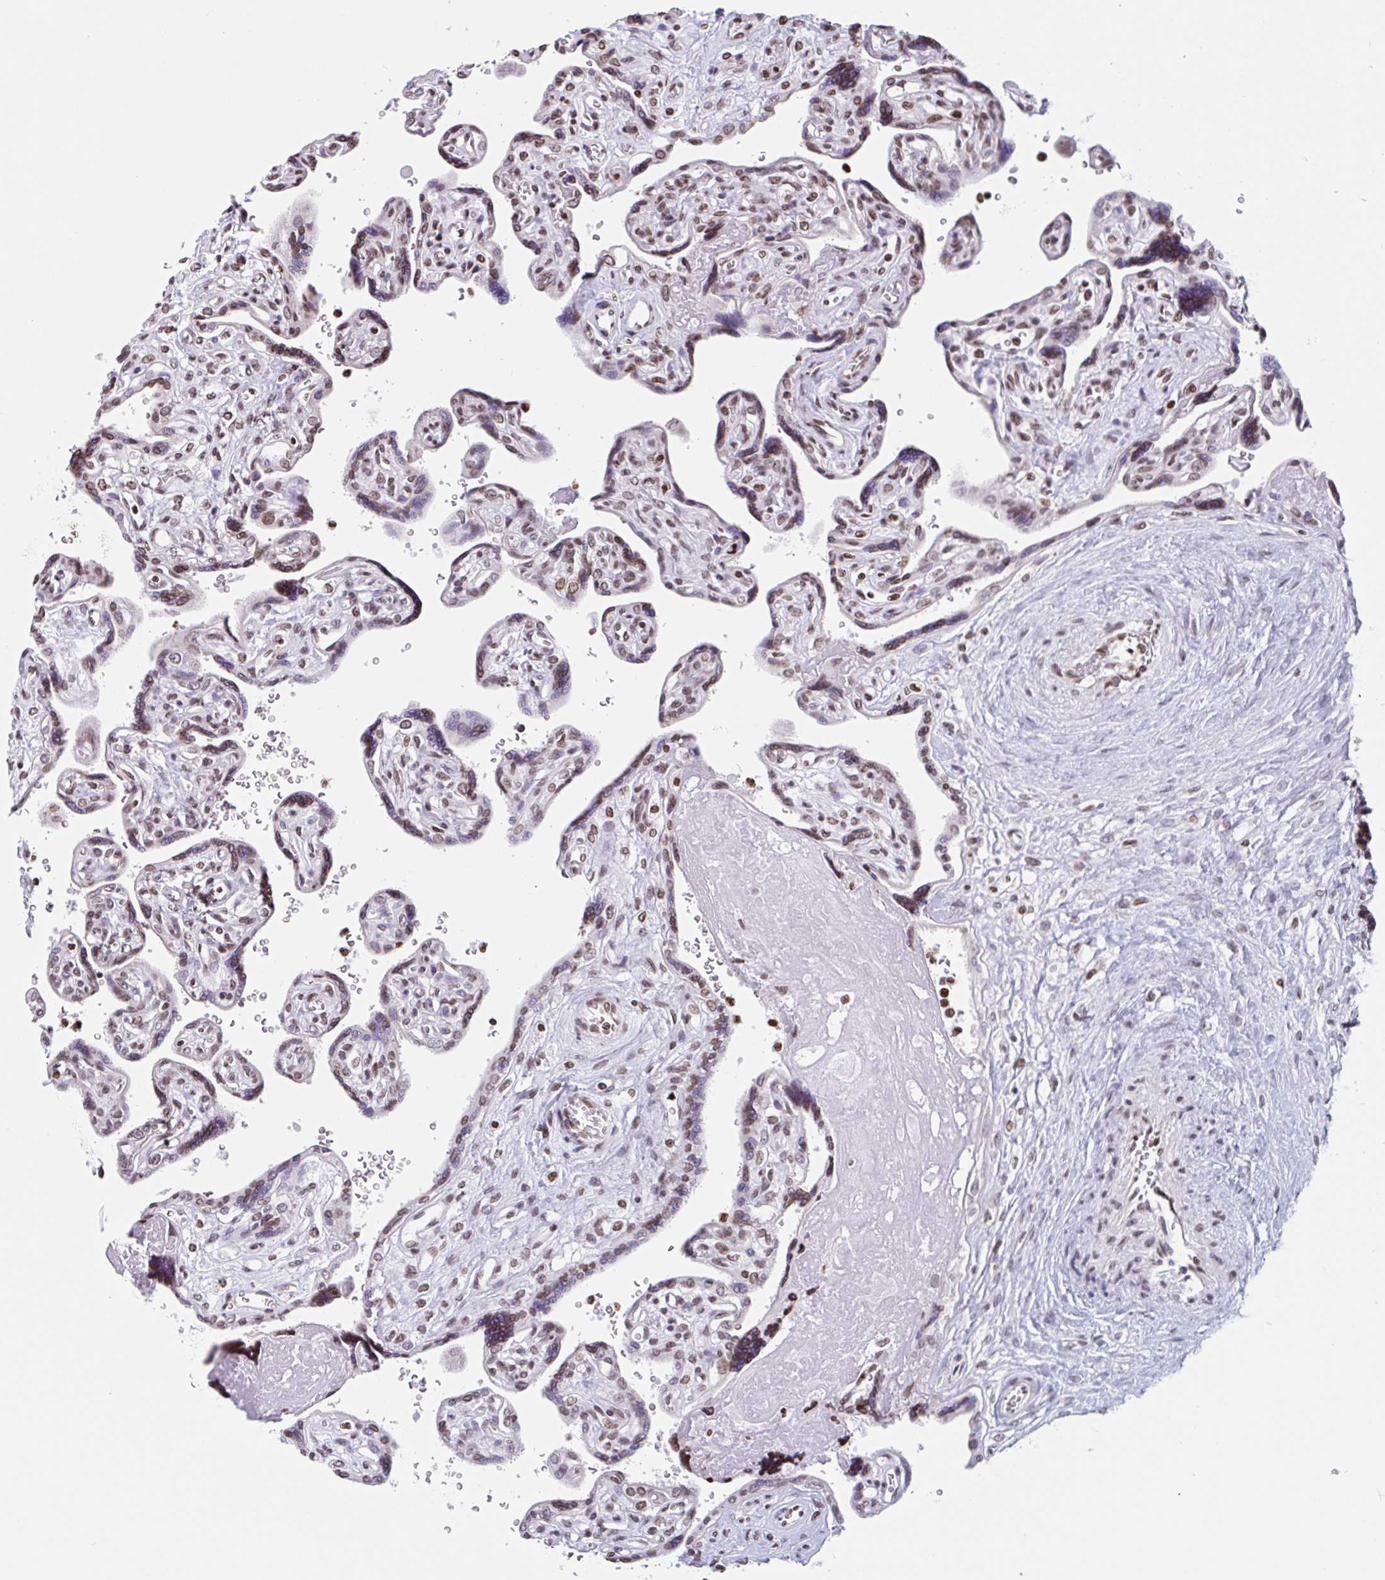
{"staining": {"intensity": "weak", "quantity": "25%-75%", "location": "nuclear"}, "tissue": "placenta", "cell_type": "Decidual cells", "image_type": "normal", "snomed": [{"axis": "morphology", "description": "Normal tissue, NOS"}, {"axis": "topography", "description": "Placenta"}], "caption": "Weak nuclear positivity is seen in approximately 25%-75% of decidual cells in unremarkable placenta.", "gene": "NOL6", "patient": {"sex": "female", "age": 39}}